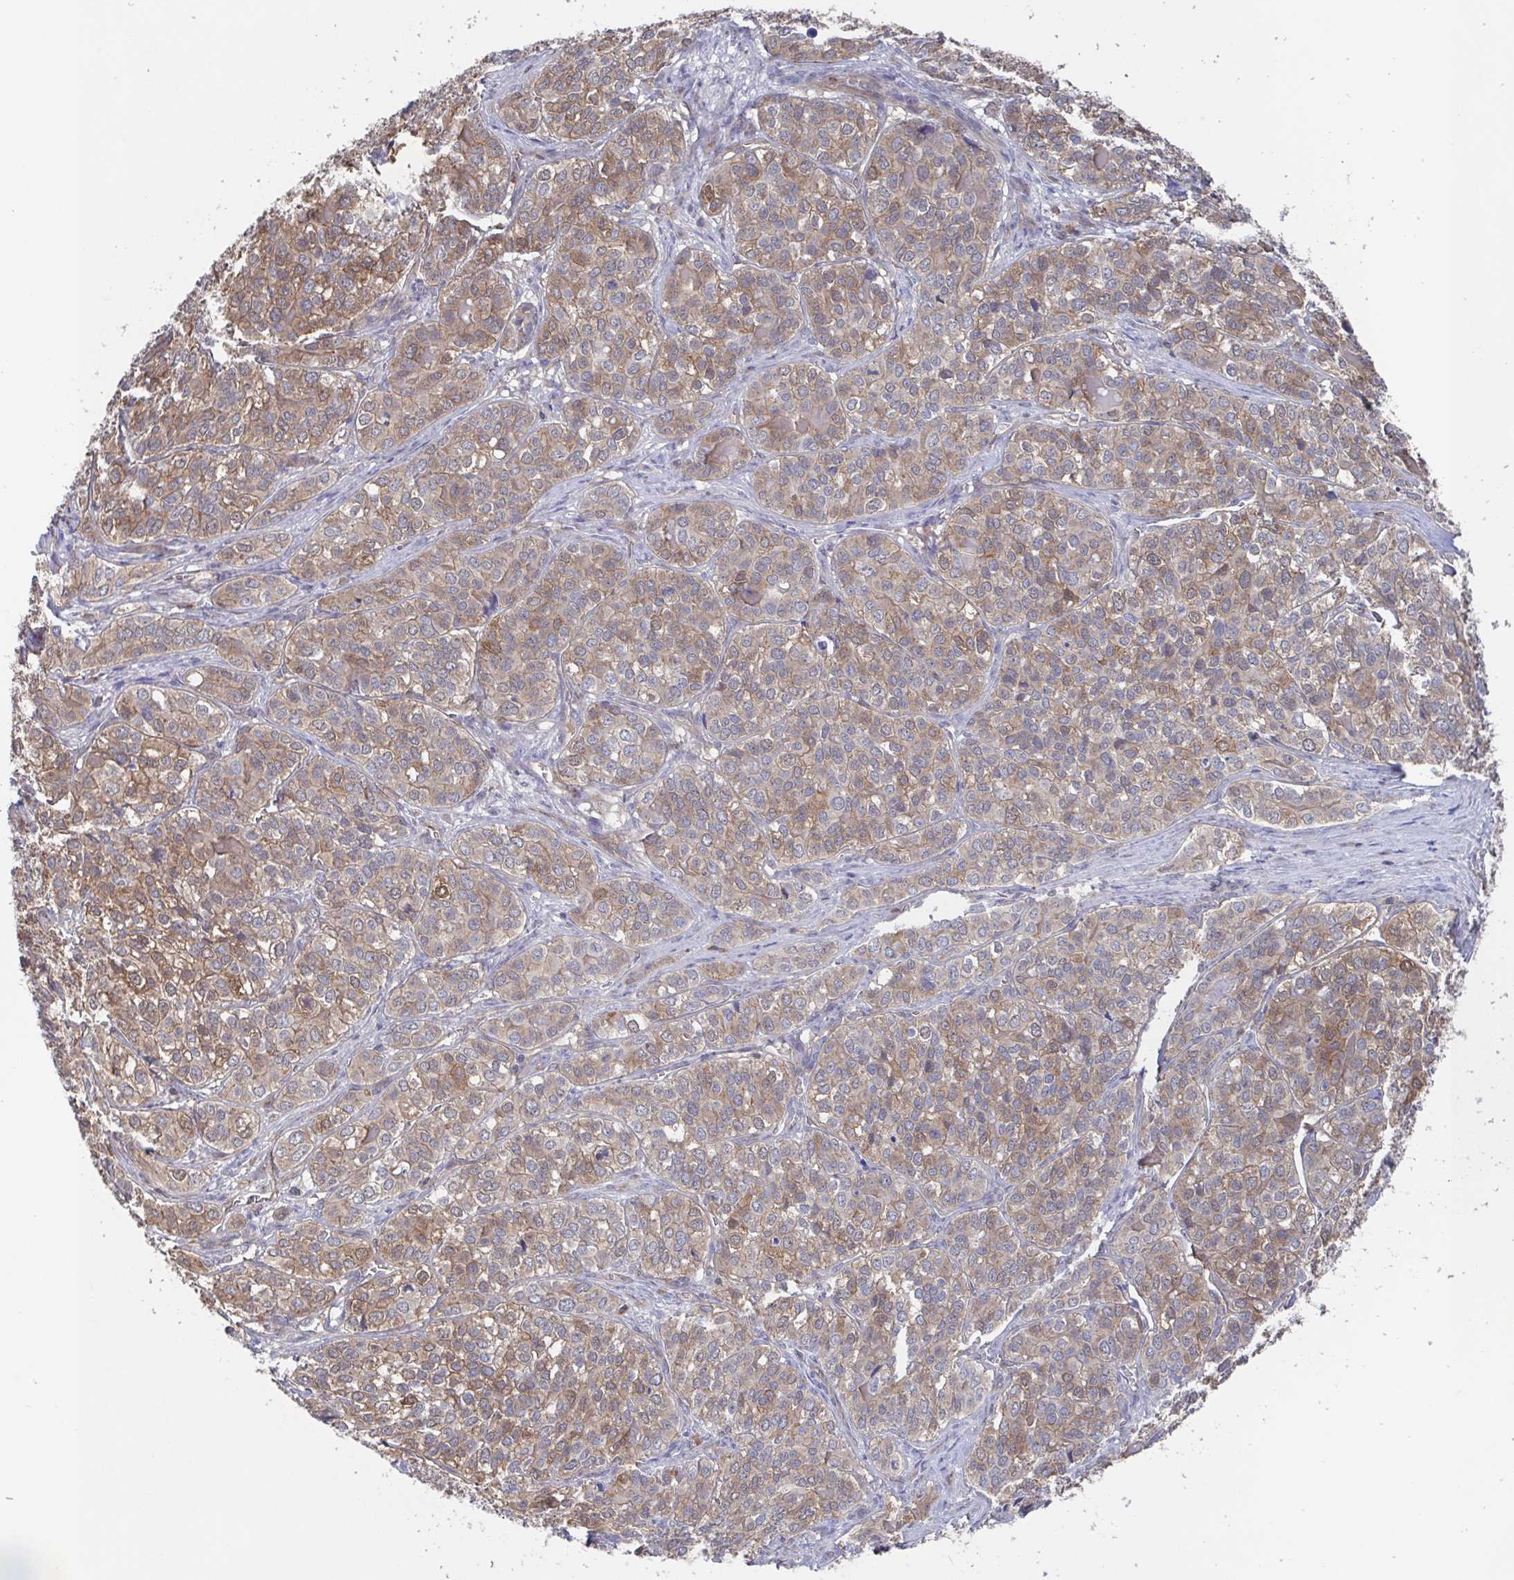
{"staining": {"intensity": "moderate", "quantity": ">75%", "location": "cytoplasmic/membranous"}, "tissue": "liver cancer", "cell_type": "Tumor cells", "image_type": "cancer", "snomed": [{"axis": "morphology", "description": "Cholangiocarcinoma"}, {"axis": "topography", "description": "Liver"}], "caption": "High-magnification brightfield microscopy of liver cancer (cholangiocarcinoma) stained with DAB (3,3'-diaminobenzidine) (brown) and counterstained with hematoxylin (blue). tumor cells exhibit moderate cytoplasmic/membranous expression is seen in about>75% of cells.", "gene": "AGFG2", "patient": {"sex": "male", "age": 56}}